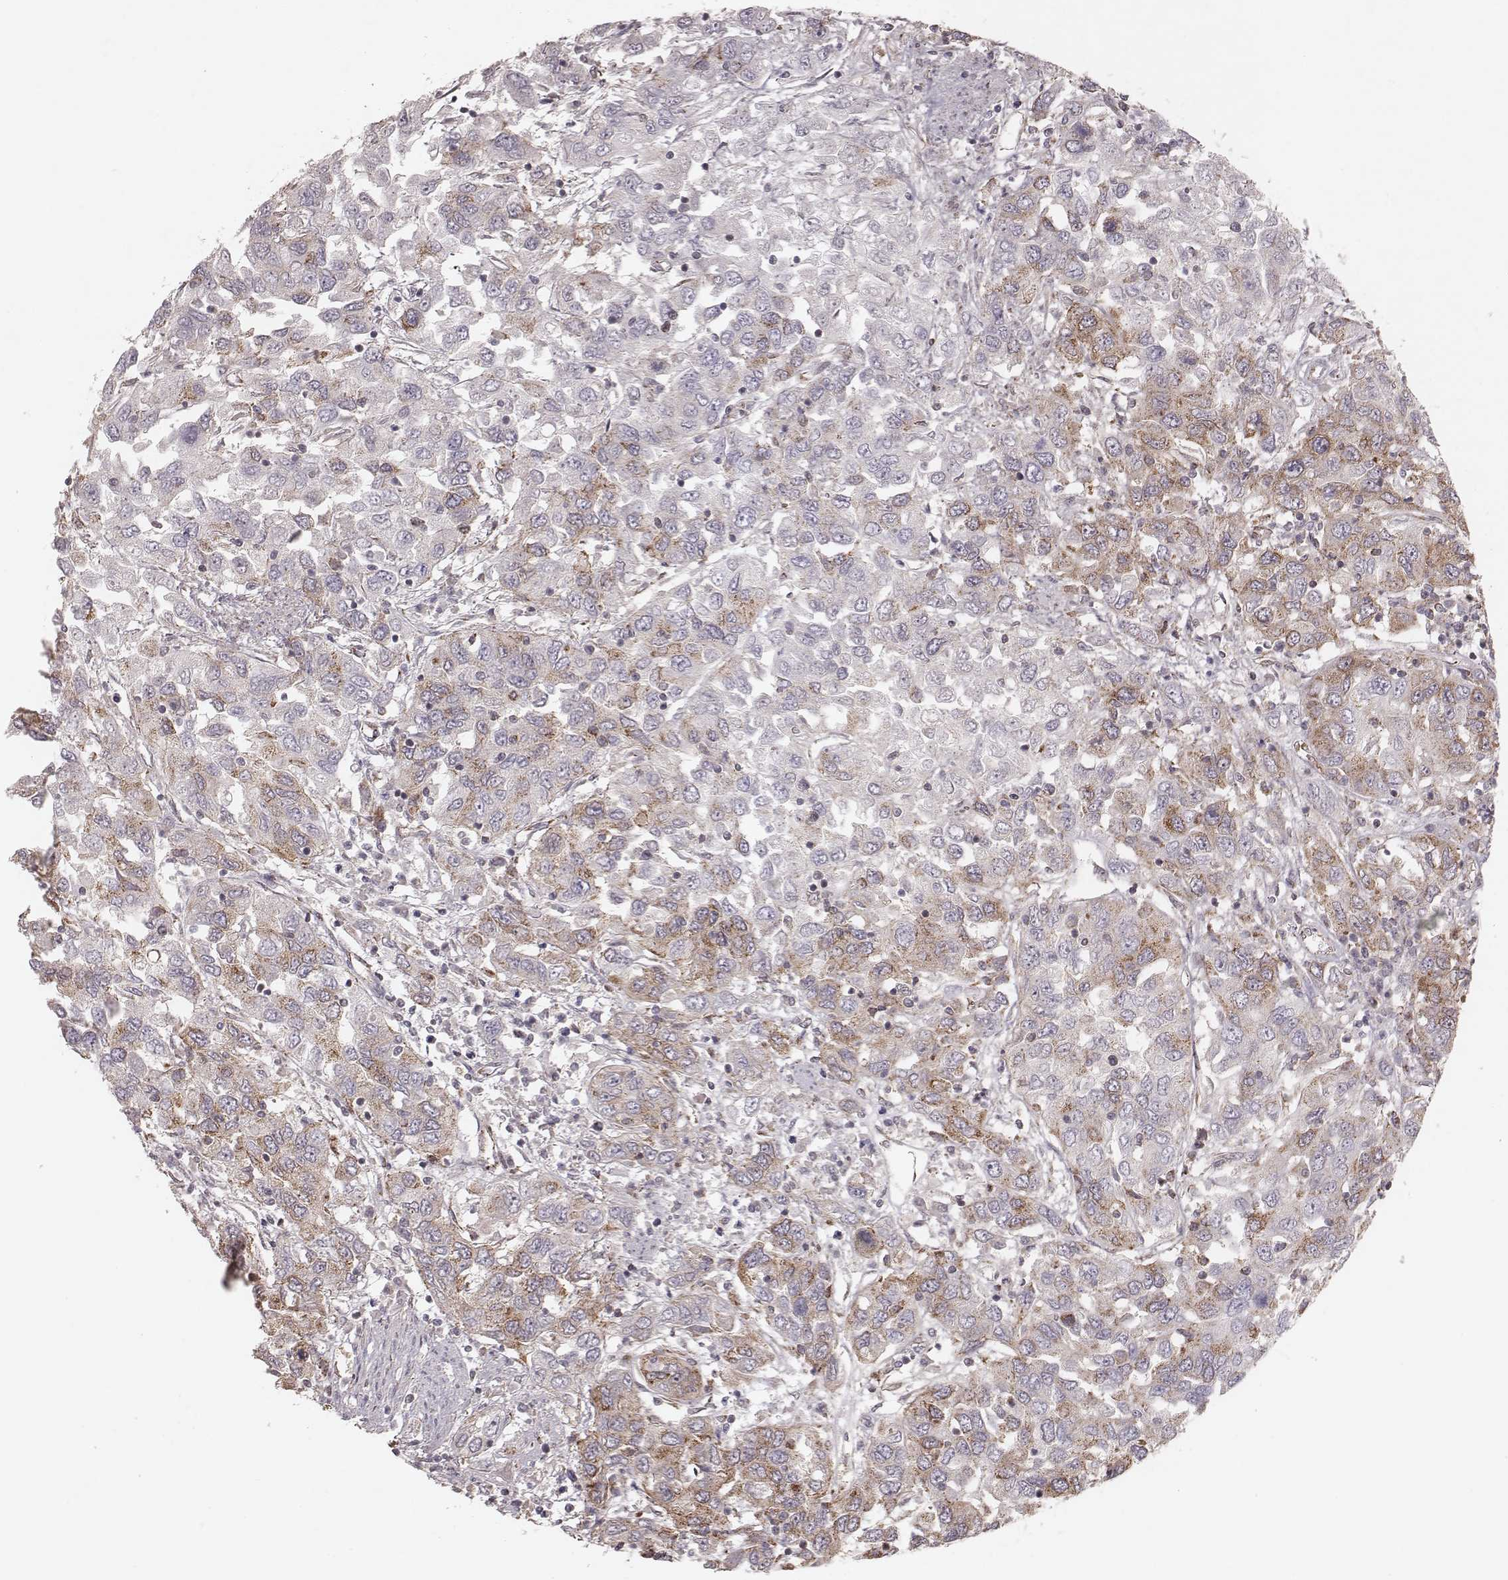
{"staining": {"intensity": "weak", "quantity": "<25%", "location": "cytoplasmic/membranous"}, "tissue": "urothelial cancer", "cell_type": "Tumor cells", "image_type": "cancer", "snomed": [{"axis": "morphology", "description": "Urothelial carcinoma, High grade"}, {"axis": "topography", "description": "Urinary bladder"}], "caption": "High magnification brightfield microscopy of urothelial cancer stained with DAB (3,3'-diaminobenzidine) (brown) and counterstained with hematoxylin (blue): tumor cells show no significant expression.", "gene": "NDUFA7", "patient": {"sex": "male", "age": 76}}